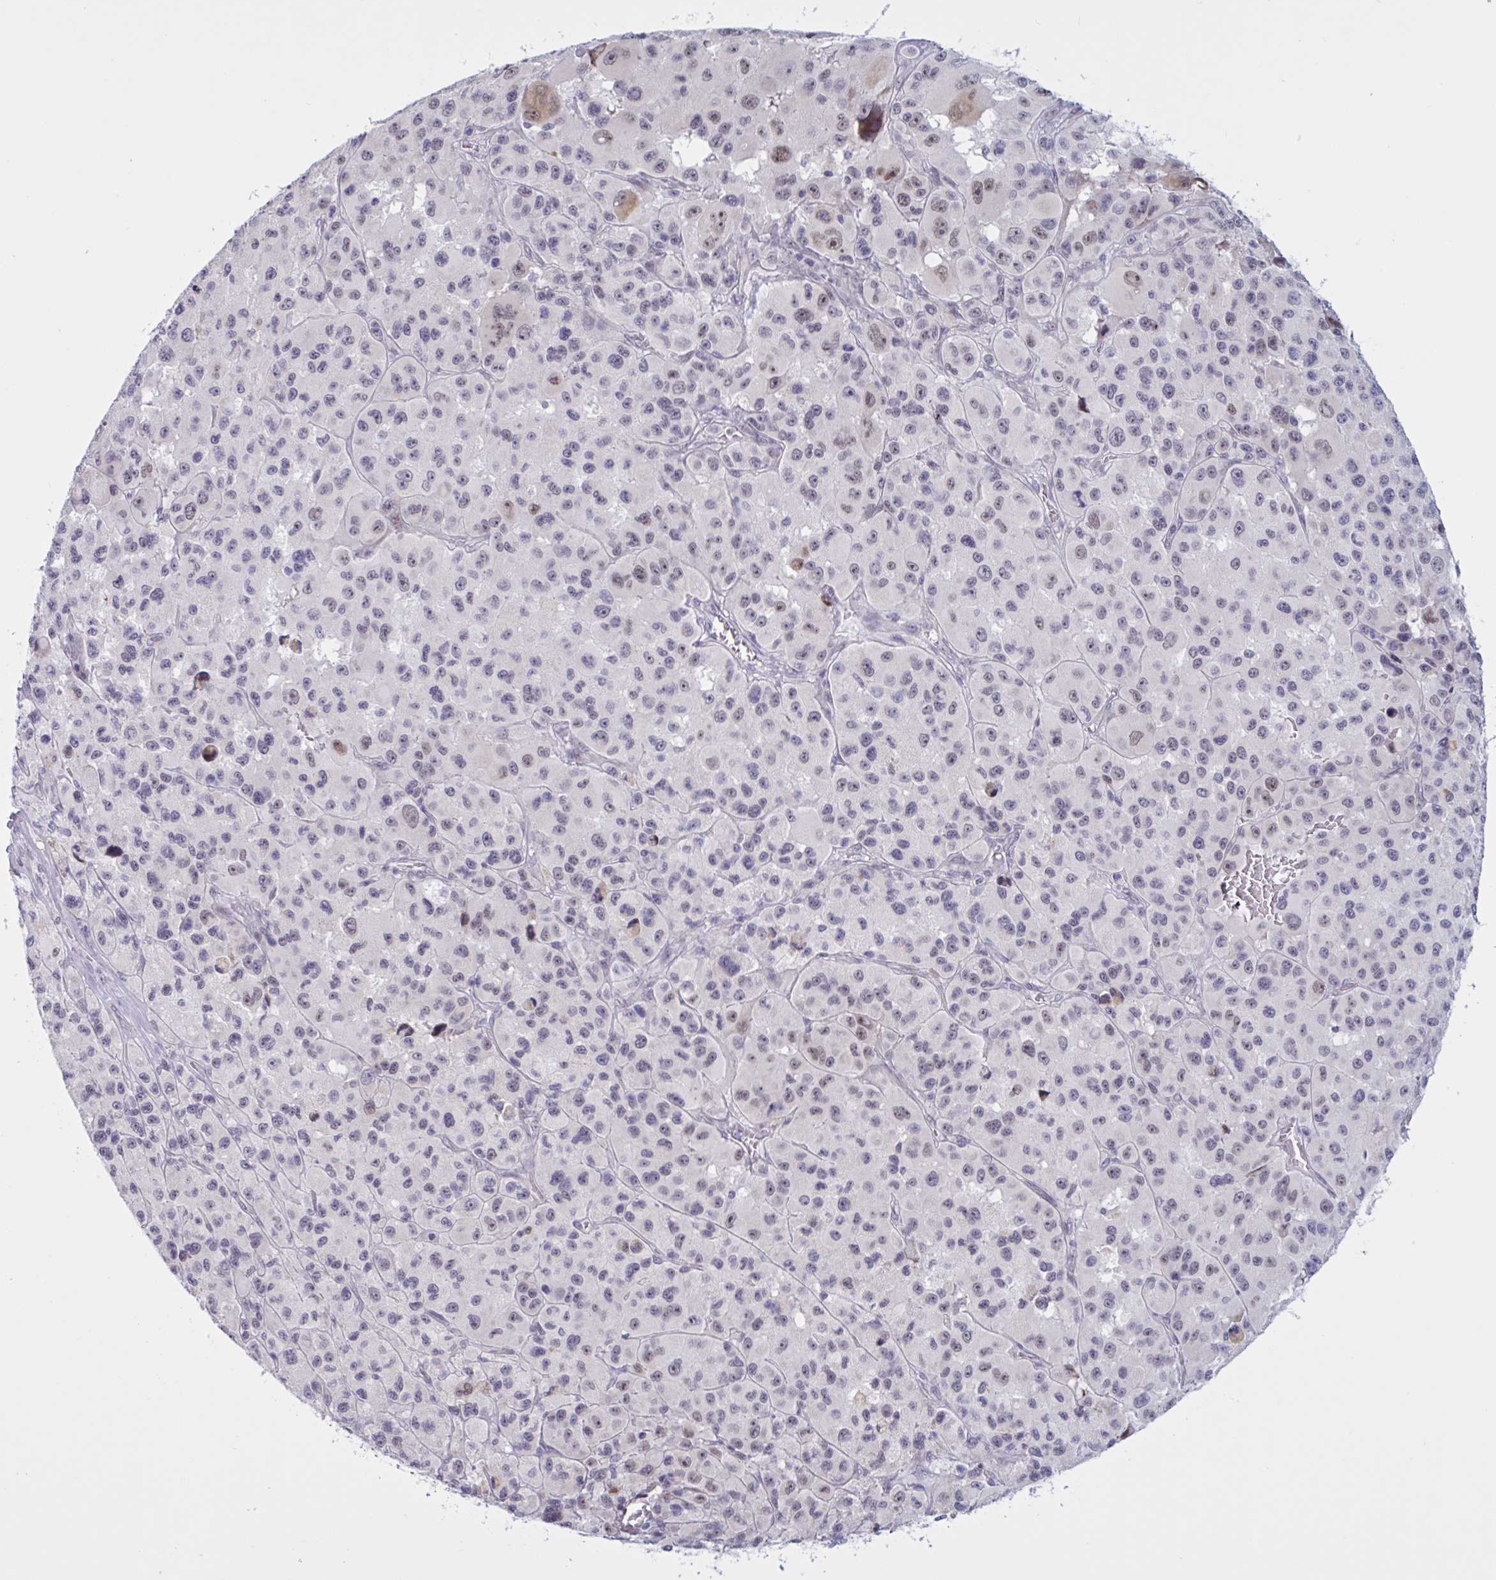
{"staining": {"intensity": "weak", "quantity": "25%-75%", "location": "nuclear"}, "tissue": "melanoma", "cell_type": "Tumor cells", "image_type": "cancer", "snomed": [{"axis": "morphology", "description": "Malignant melanoma, Metastatic site"}, {"axis": "topography", "description": "Lymph node"}], "caption": "Tumor cells exhibit weak nuclear positivity in approximately 25%-75% of cells in melanoma.", "gene": "PRMT6", "patient": {"sex": "female", "age": 65}}